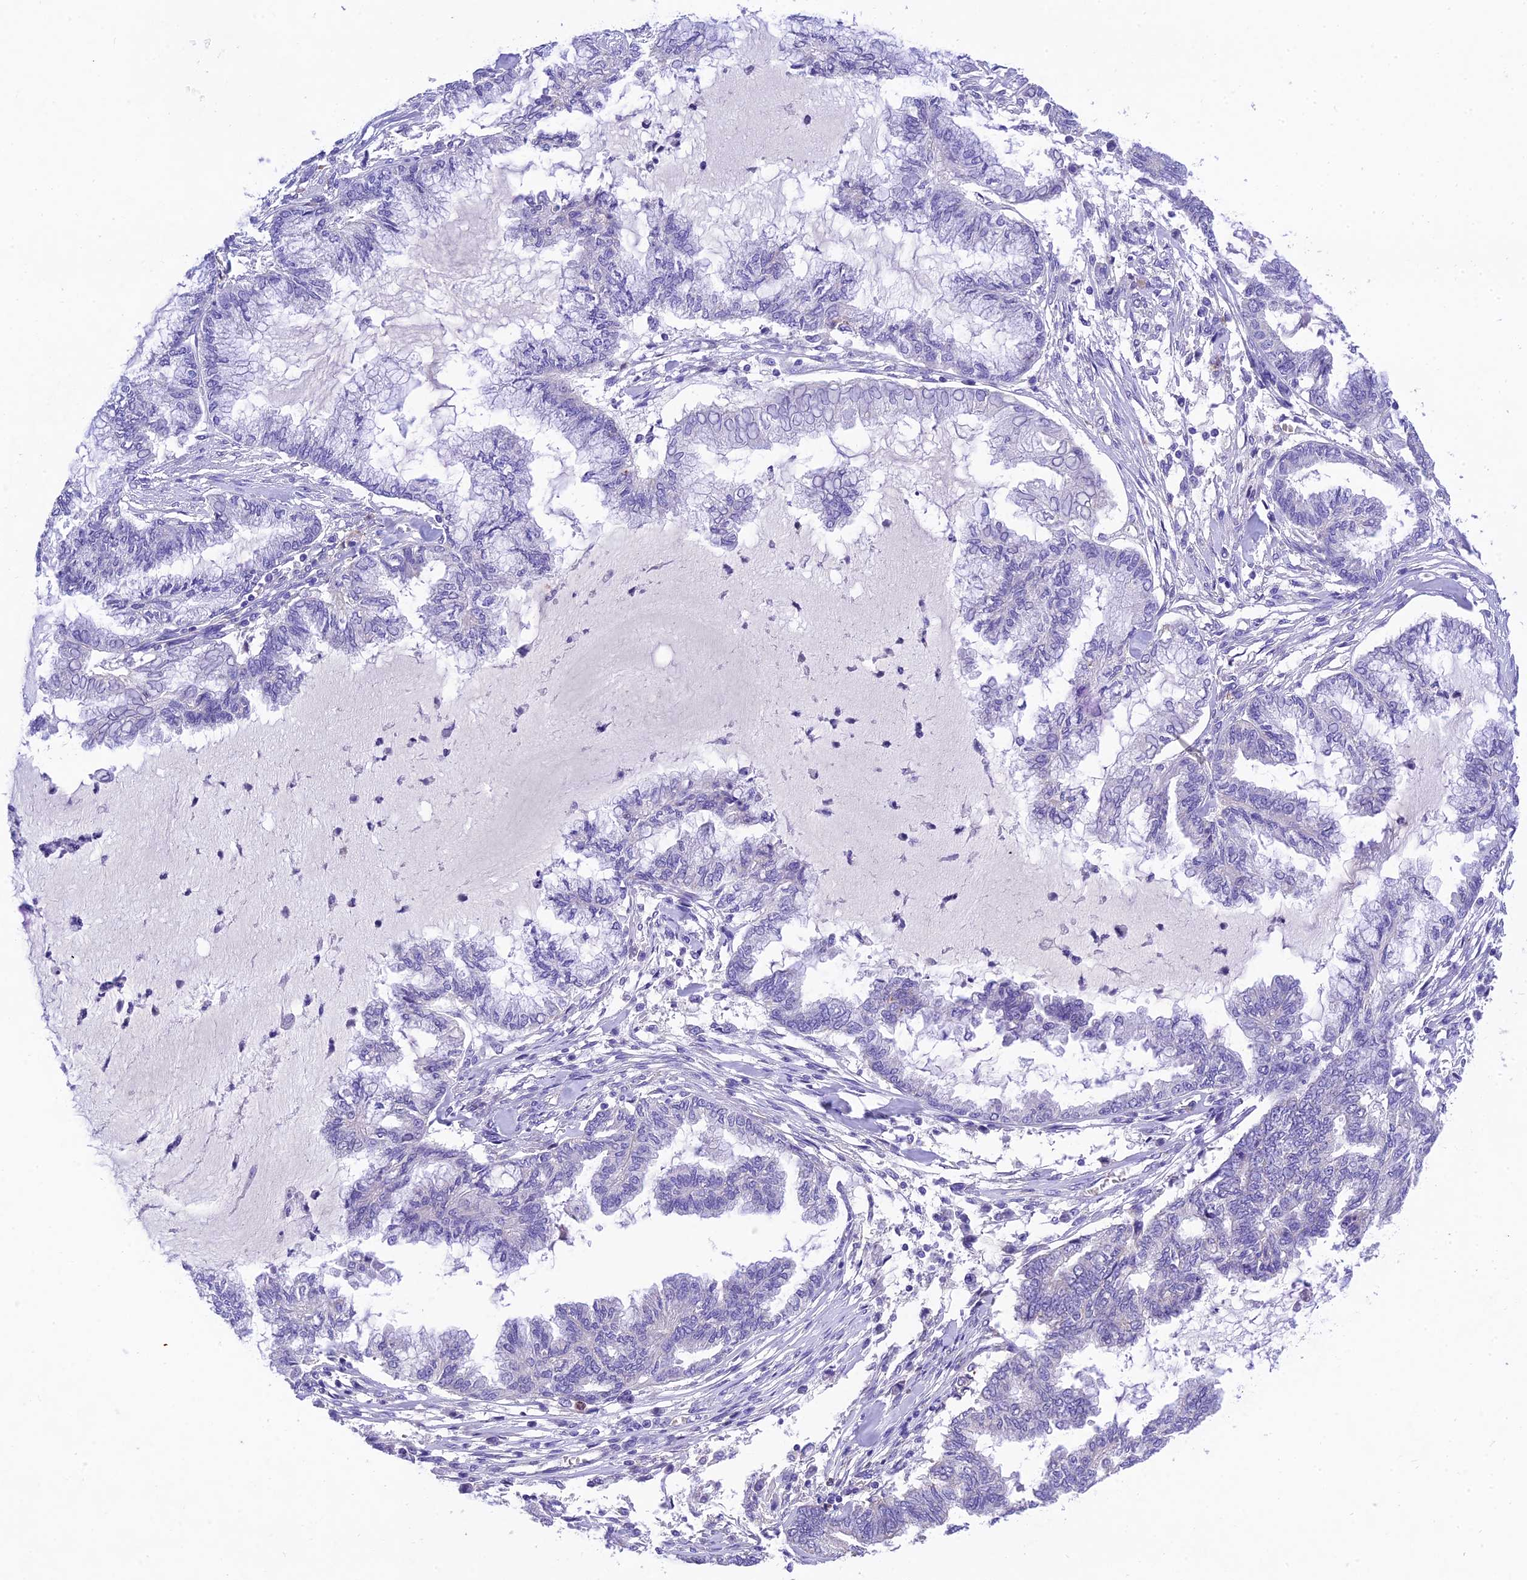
{"staining": {"intensity": "negative", "quantity": "none", "location": "none"}, "tissue": "endometrial cancer", "cell_type": "Tumor cells", "image_type": "cancer", "snomed": [{"axis": "morphology", "description": "Adenocarcinoma, NOS"}, {"axis": "topography", "description": "Endometrium"}], "caption": "Tumor cells are negative for brown protein staining in endometrial cancer.", "gene": "MS4A5", "patient": {"sex": "female", "age": 86}}